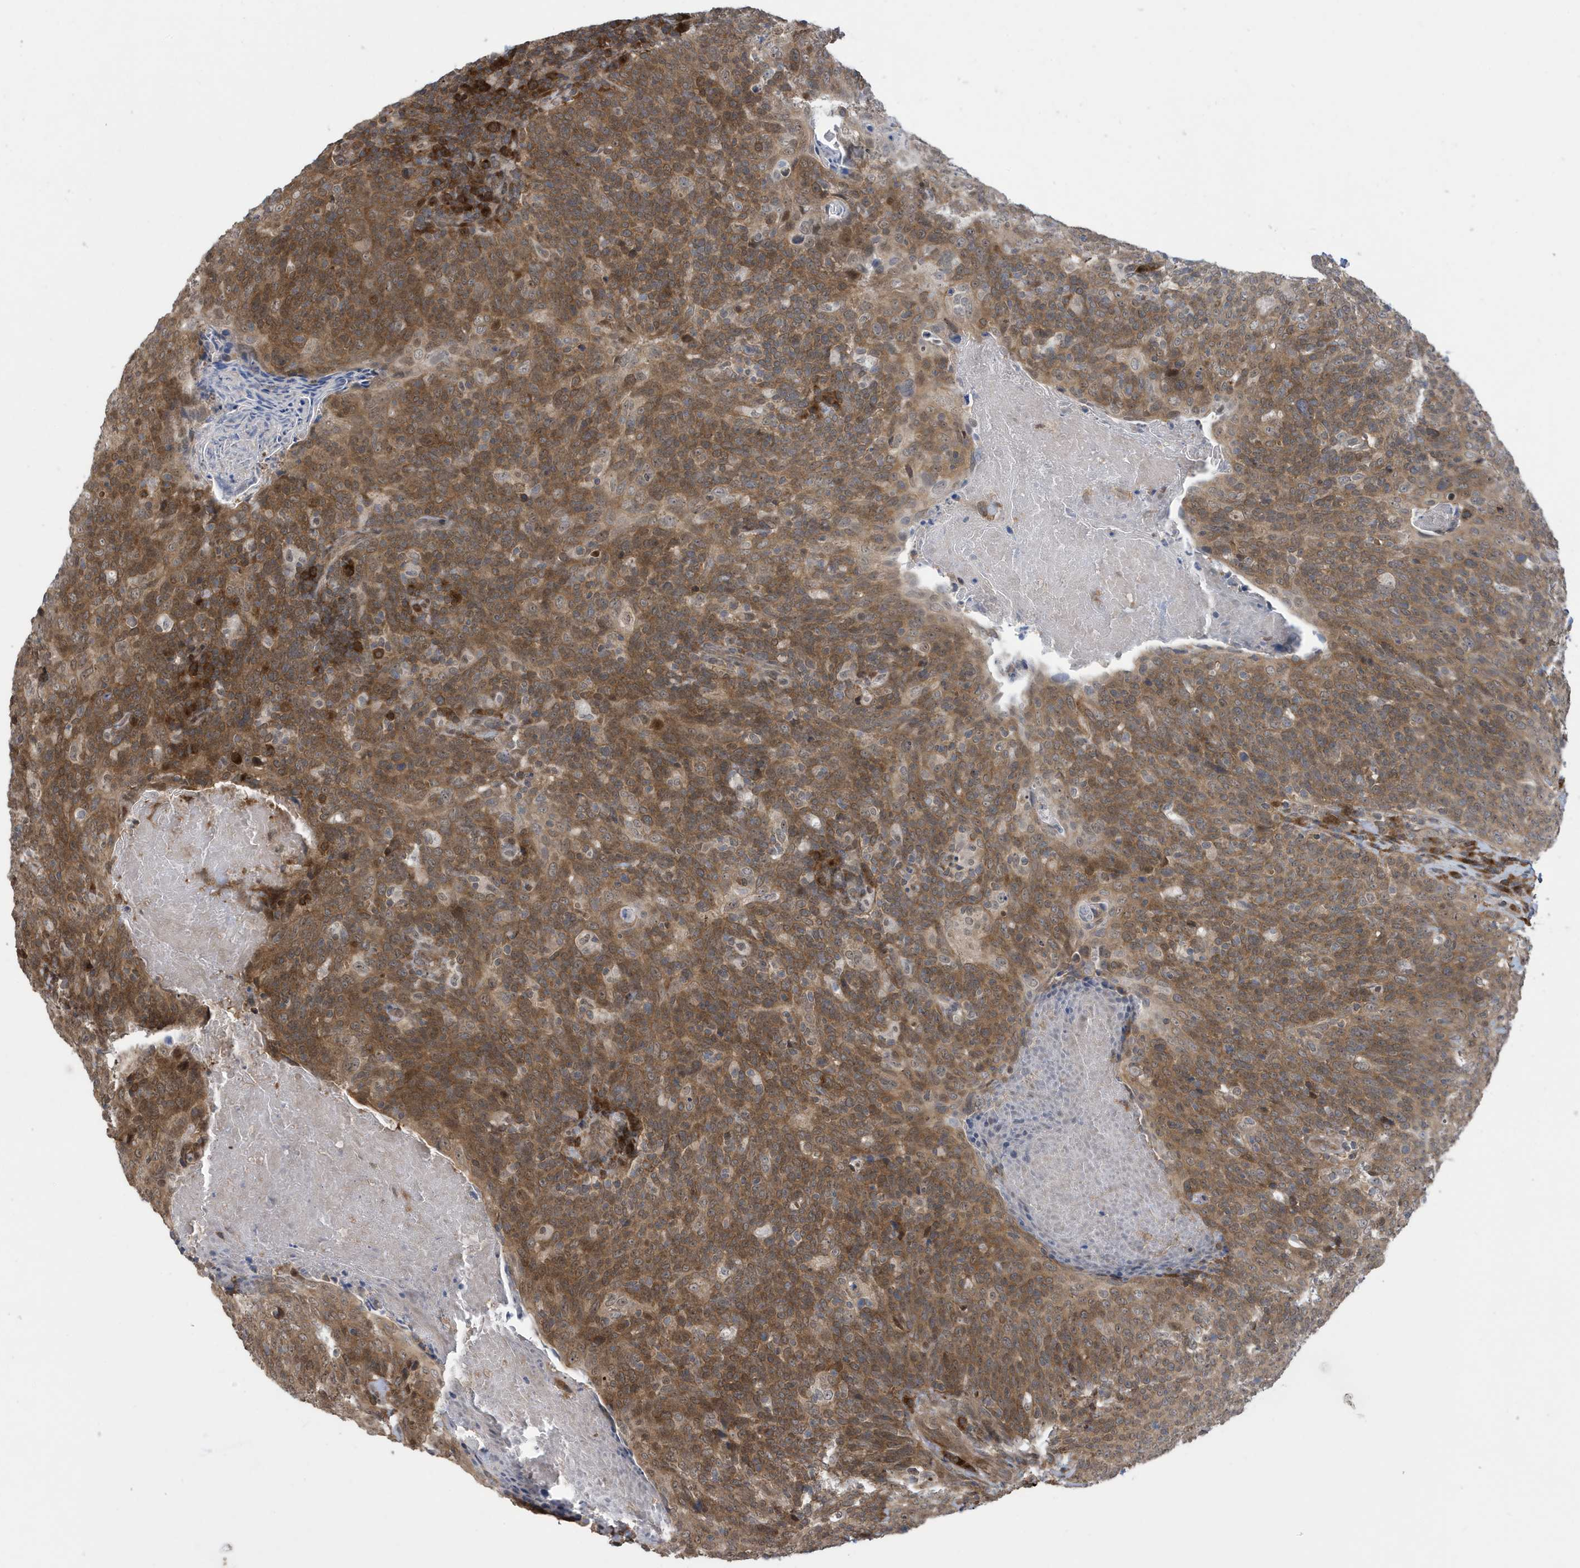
{"staining": {"intensity": "moderate", "quantity": ">75%", "location": "cytoplasmic/membranous"}, "tissue": "head and neck cancer", "cell_type": "Tumor cells", "image_type": "cancer", "snomed": [{"axis": "morphology", "description": "Squamous cell carcinoma, NOS"}, {"axis": "morphology", "description": "Squamous cell carcinoma, metastatic, NOS"}, {"axis": "topography", "description": "Lymph node"}, {"axis": "topography", "description": "Head-Neck"}], "caption": "Immunohistochemical staining of human head and neck cancer (squamous cell carcinoma) reveals moderate cytoplasmic/membranous protein expression in about >75% of tumor cells.", "gene": "UBQLN1", "patient": {"sex": "male", "age": 62}}